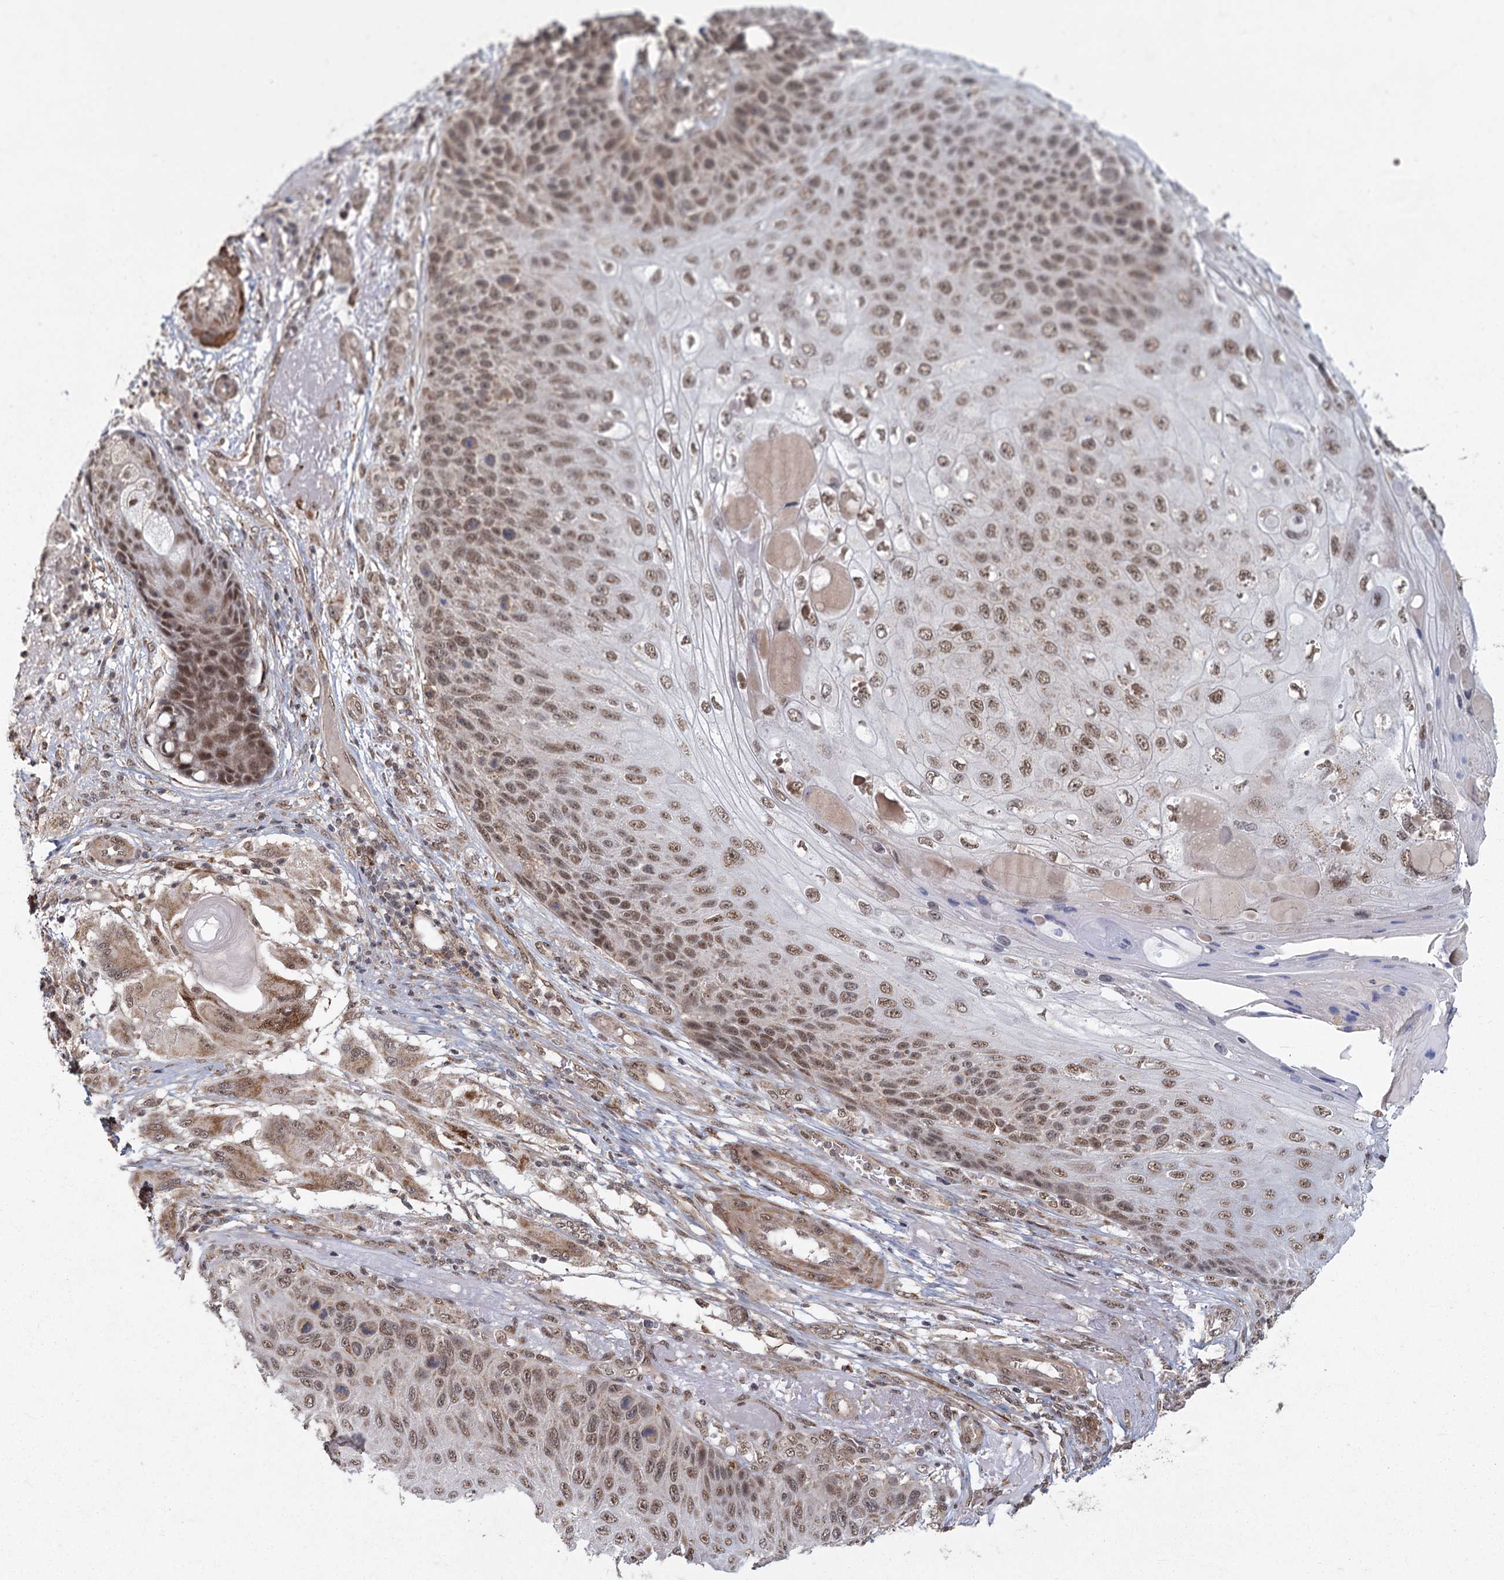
{"staining": {"intensity": "moderate", "quantity": ">75%", "location": "nuclear"}, "tissue": "skin cancer", "cell_type": "Tumor cells", "image_type": "cancer", "snomed": [{"axis": "morphology", "description": "Squamous cell carcinoma, NOS"}, {"axis": "topography", "description": "Skin"}], "caption": "Immunohistochemistry (IHC) micrograph of human skin squamous cell carcinoma stained for a protein (brown), which shows medium levels of moderate nuclear expression in about >75% of tumor cells.", "gene": "ZCCHC24", "patient": {"sex": "female", "age": 88}}